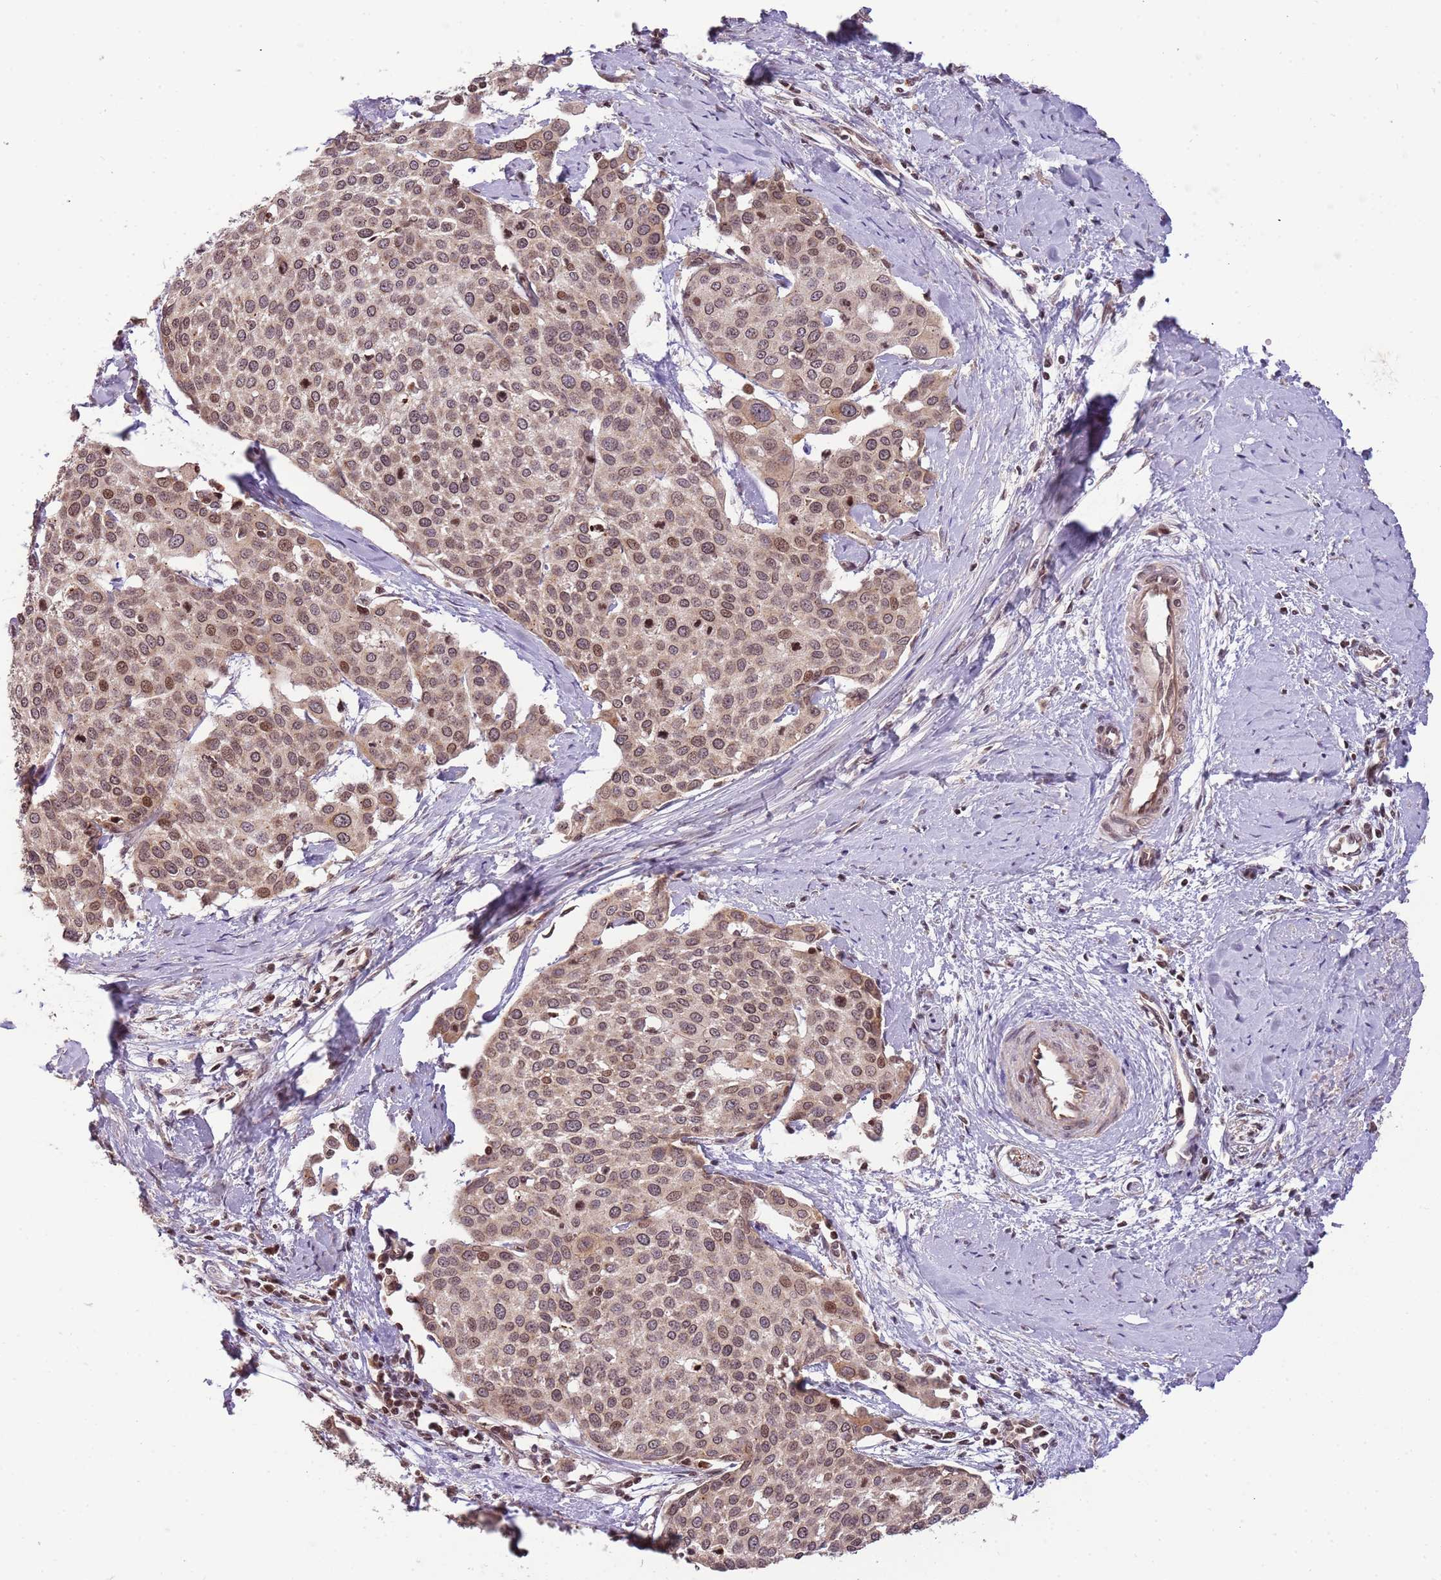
{"staining": {"intensity": "moderate", "quantity": ">75%", "location": "nuclear"}, "tissue": "cervical cancer", "cell_type": "Tumor cells", "image_type": "cancer", "snomed": [{"axis": "morphology", "description": "Squamous cell carcinoma, NOS"}, {"axis": "topography", "description": "Cervix"}], "caption": "Moderate nuclear staining for a protein is appreciated in approximately >75% of tumor cells of cervical squamous cell carcinoma using IHC.", "gene": "SAMSN1", "patient": {"sex": "female", "age": 44}}